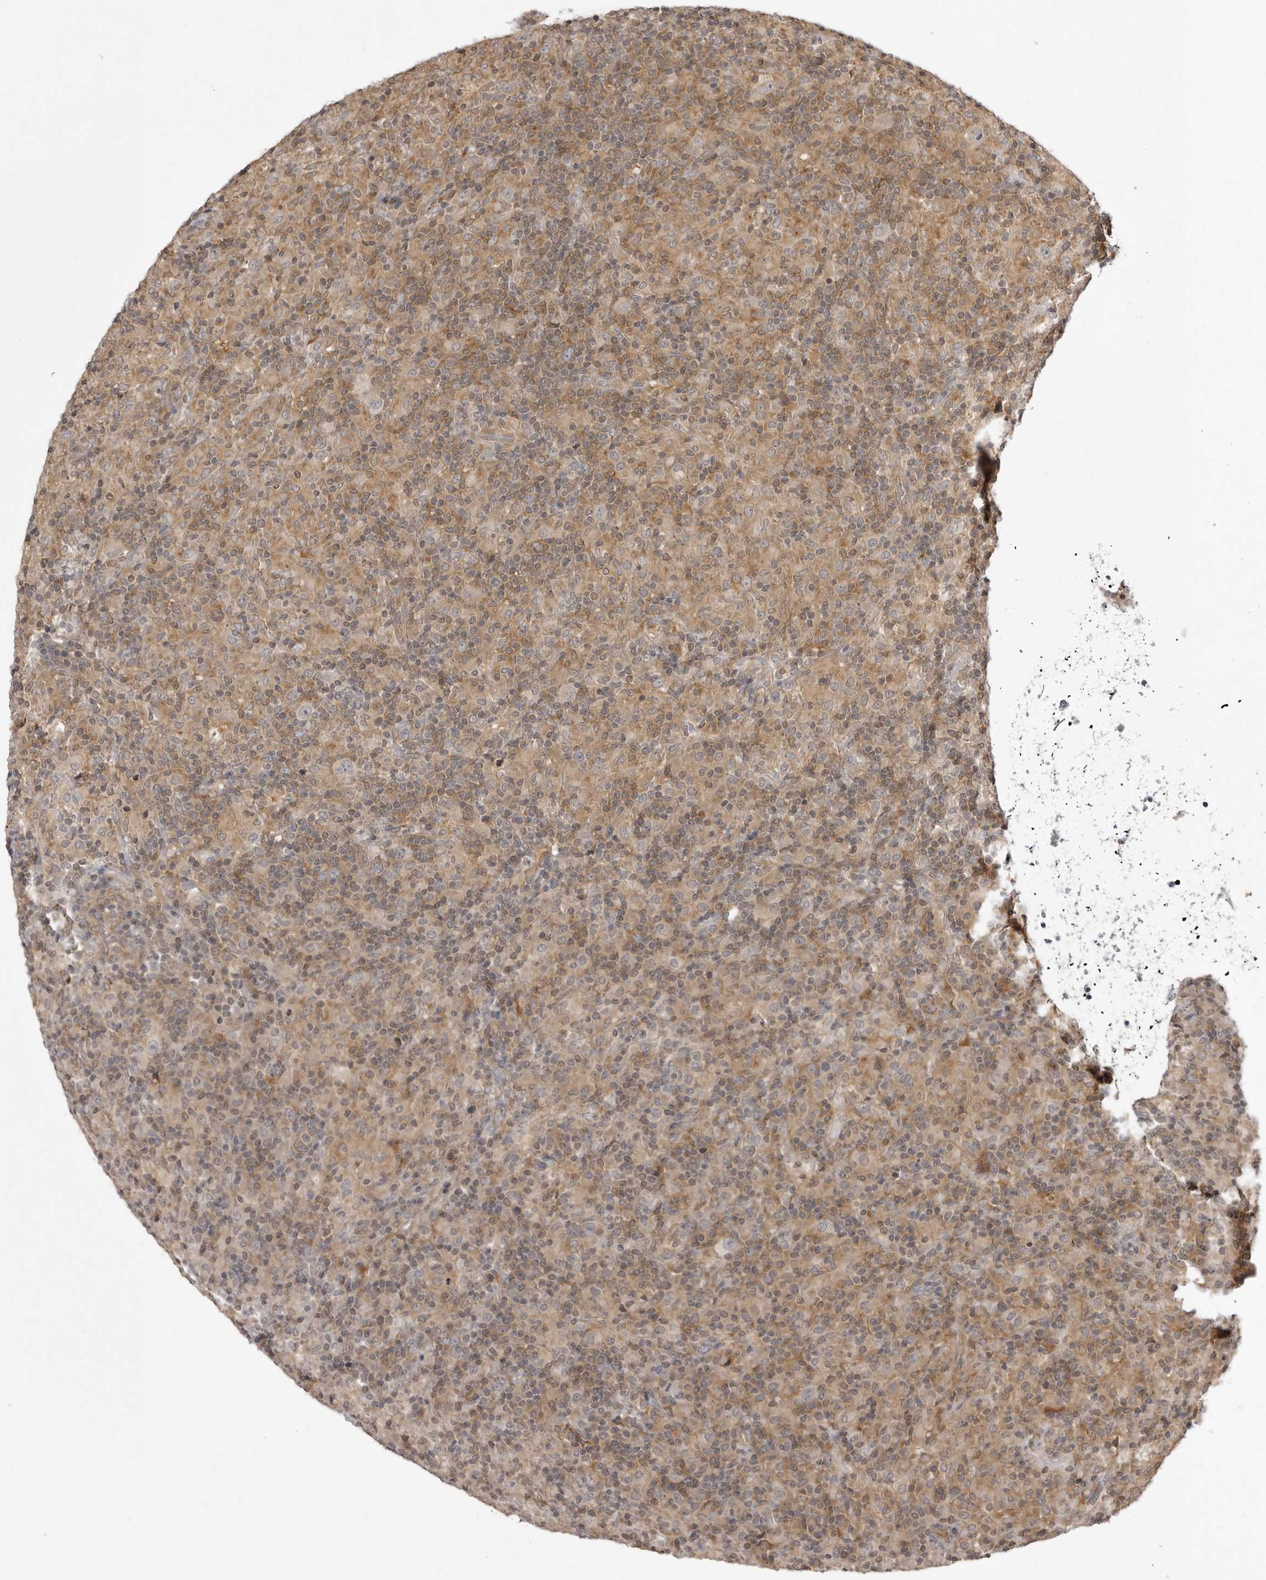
{"staining": {"intensity": "negative", "quantity": "25%-75%", "location": "cytoplasmic/membranous"}, "tissue": "lymphoma", "cell_type": "Tumor cells", "image_type": "cancer", "snomed": [{"axis": "morphology", "description": "Hodgkin's disease, NOS"}, {"axis": "topography", "description": "Lymph node"}], "caption": "A photomicrograph of human Hodgkin's disease is negative for staining in tumor cells.", "gene": "USP43", "patient": {"sex": "male", "age": 70}}